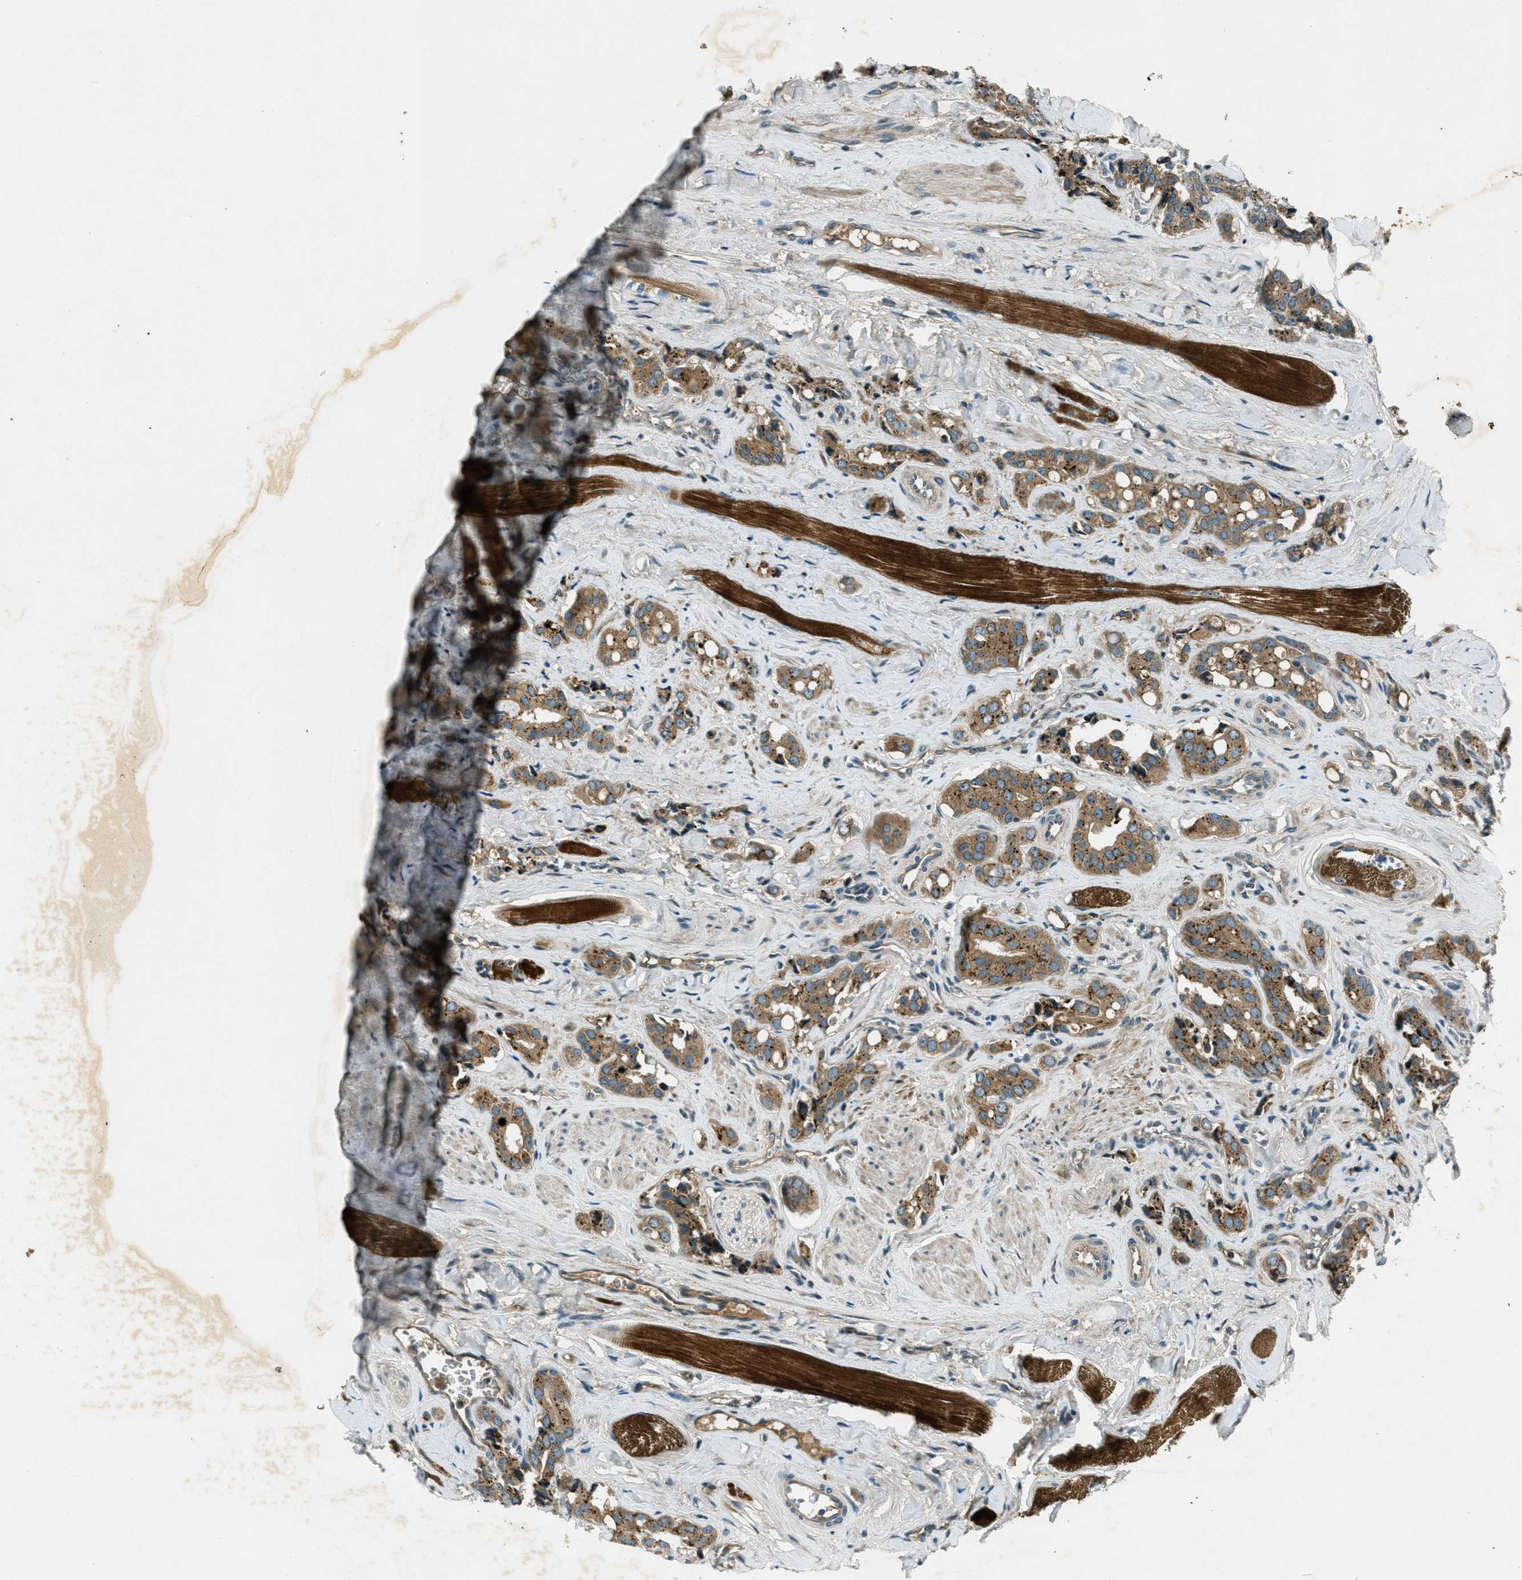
{"staining": {"intensity": "moderate", "quantity": ">75%", "location": "cytoplasmic/membranous"}, "tissue": "prostate cancer", "cell_type": "Tumor cells", "image_type": "cancer", "snomed": [{"axis": "morphology", "description": "Adenocarcinoma, High grade"}, {"axis": "topography", "description": "Prostate"}], "caption": "Moderate cytoplasmic/membranous positivity is appreciated in approximately >75% of tumor cells in high-grade adenocarcinoma (prostate).", "gene": "STK11", "patient": {"sex": "male", "age": 52}}